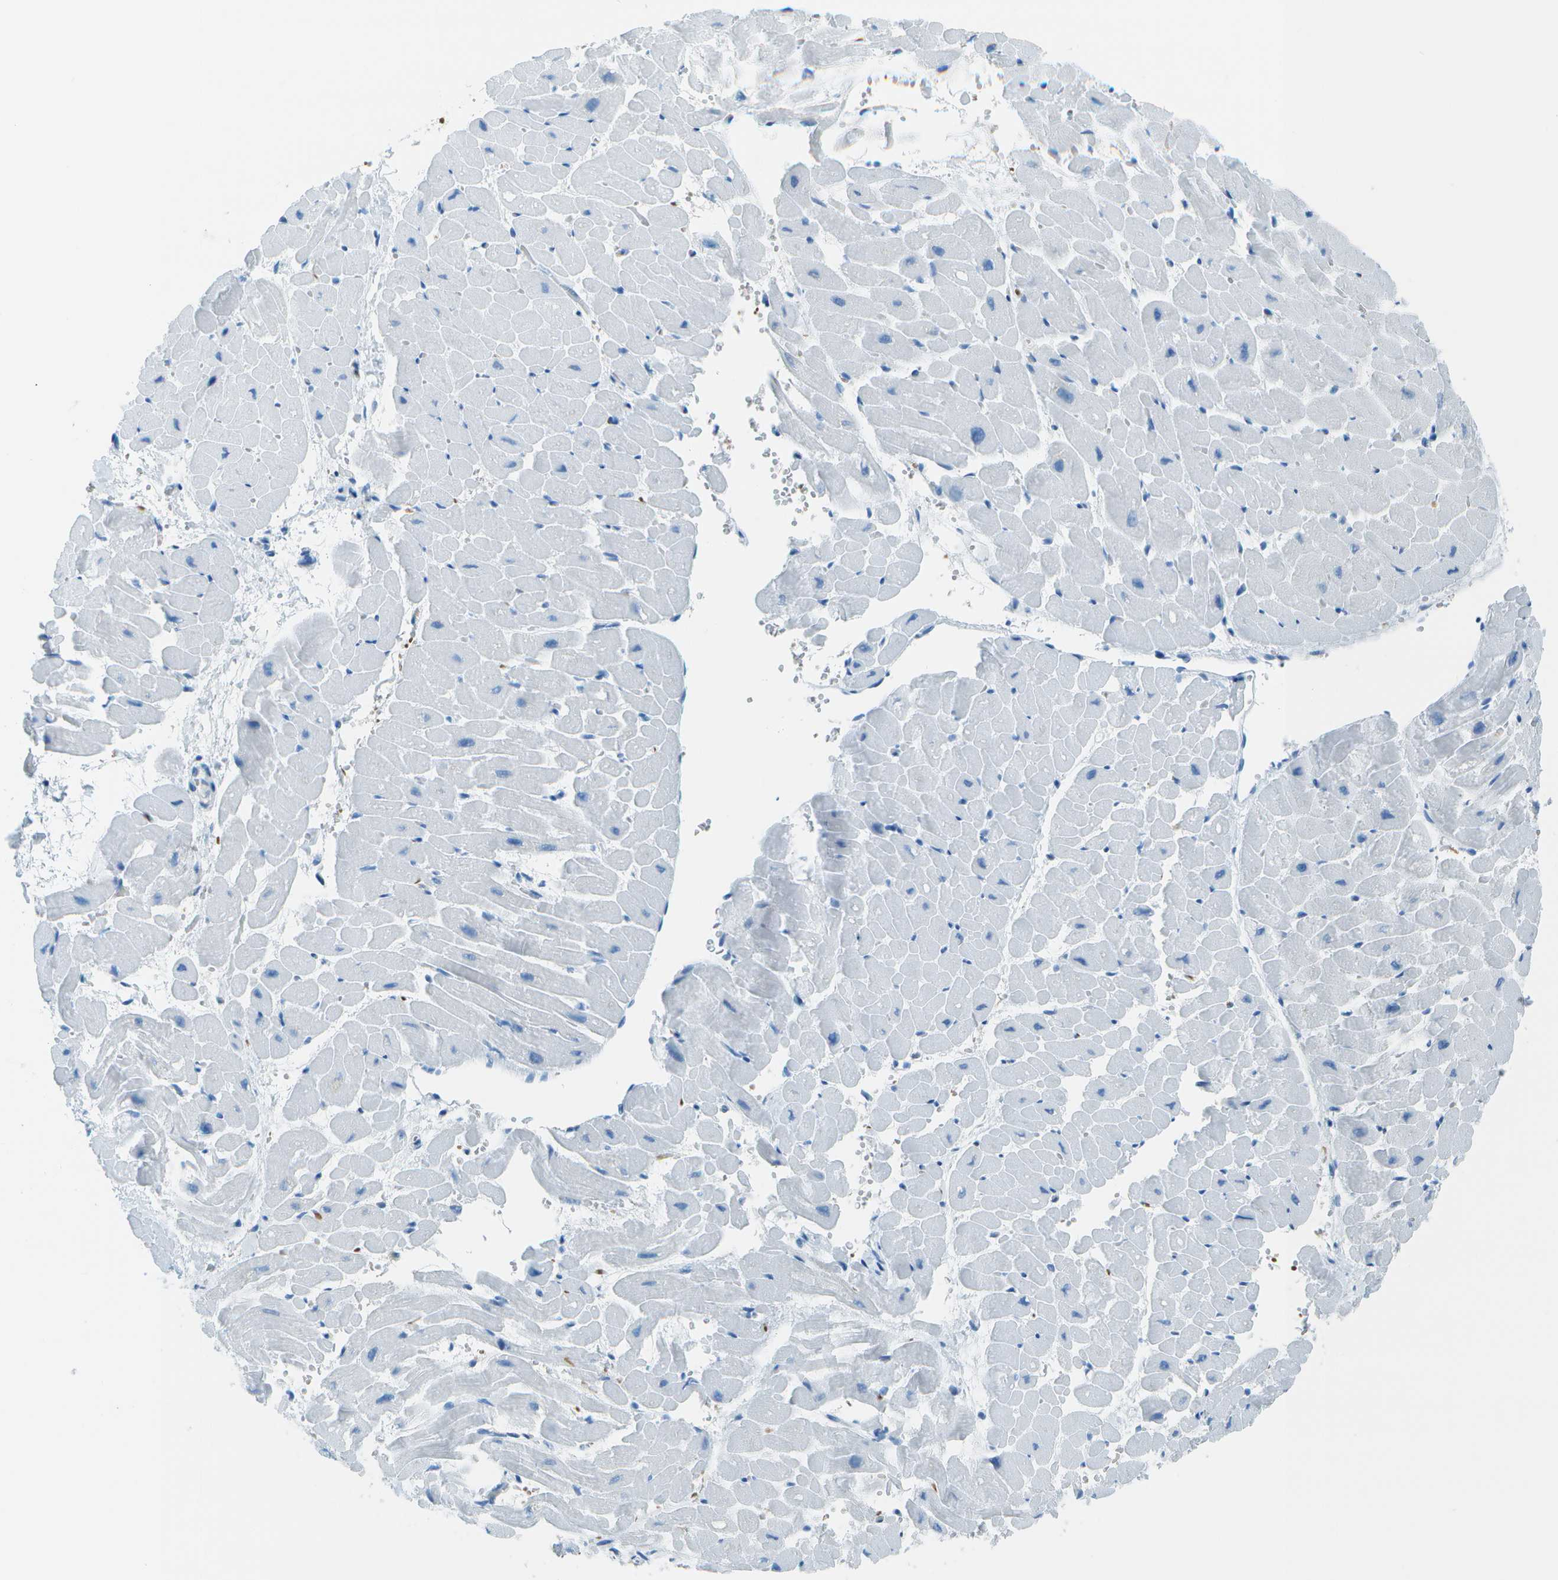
{"staining": {"intensity": "negative", "quantity": "none", "location": "none"}, "tissue": "heart muscle", "cell_type": "Cardiomyocytes", "image_type": "normal", "snomed": [{"axis": "morphology", "description": "Normal tissue, NOS"}, {"axis": "topography", "description": "Heart"}], "caption": "Immunohistochemistry (IHC) micrograph of unremarkable heart muscle: human heart muscle stained with DAB (3,3'-diaminobenzidine) demonstrates no significant protein positivity in cardiomyocytes.", "gene": "ASL", "patient": {"sex": "male", "age": 45}}